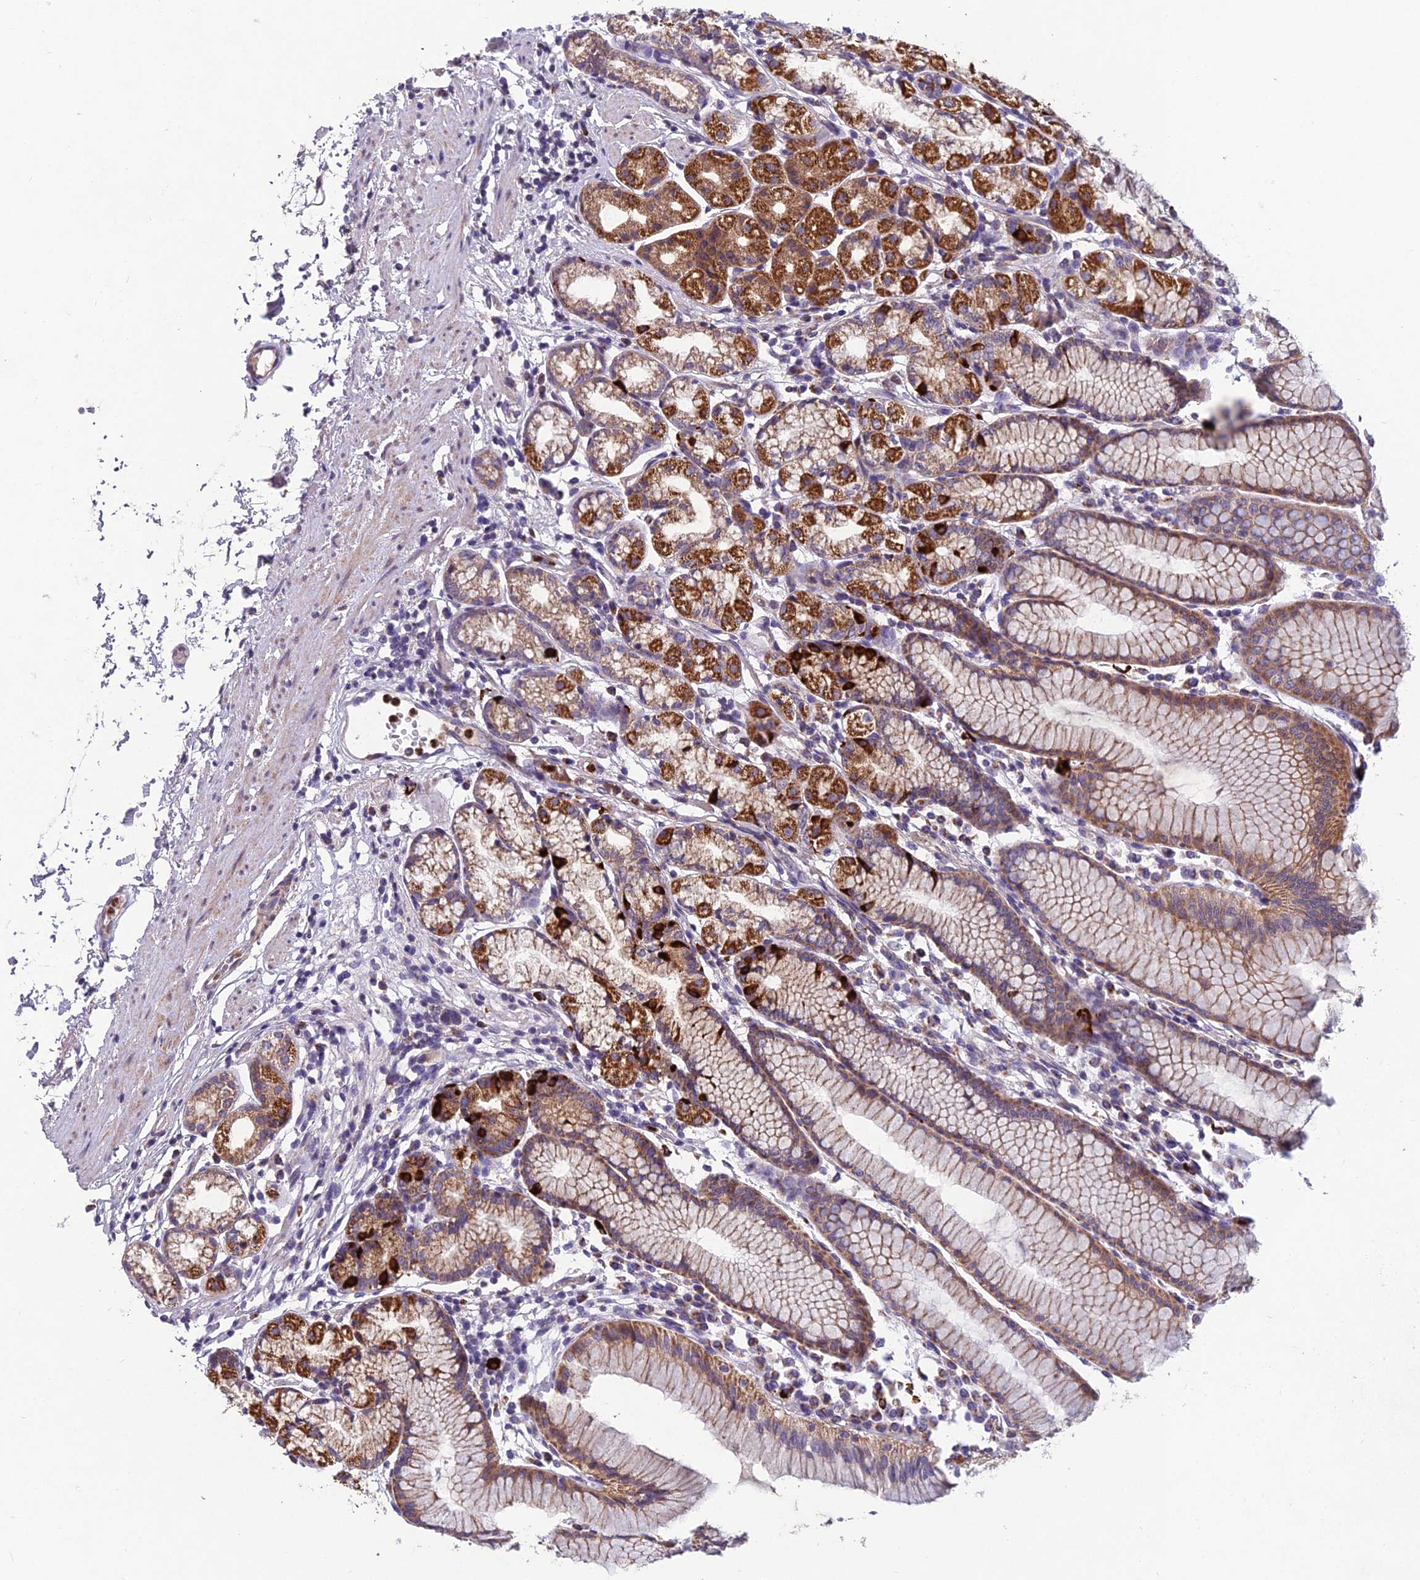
{"staining": {"intensity": "strong", "quantity": ">75%", "location": "cytoplasmic/membranous"}, "tissue": "stomach", "cell_type": "Glandular cells", "image_type": "normal", "snomed": [{"axis": "morphology", "description": "Normal tissue, NOS"}, {"axis": "topography", "description": "Stomach"}], "caption": "Brown immunohistochemical staining in benign human stomach demonstrates strong cytoplasmic/membranous positivity in about >75% of glandular cells.", "gene": "ENSG00000188897", "patient": {"sex": "female", "age": 57}}